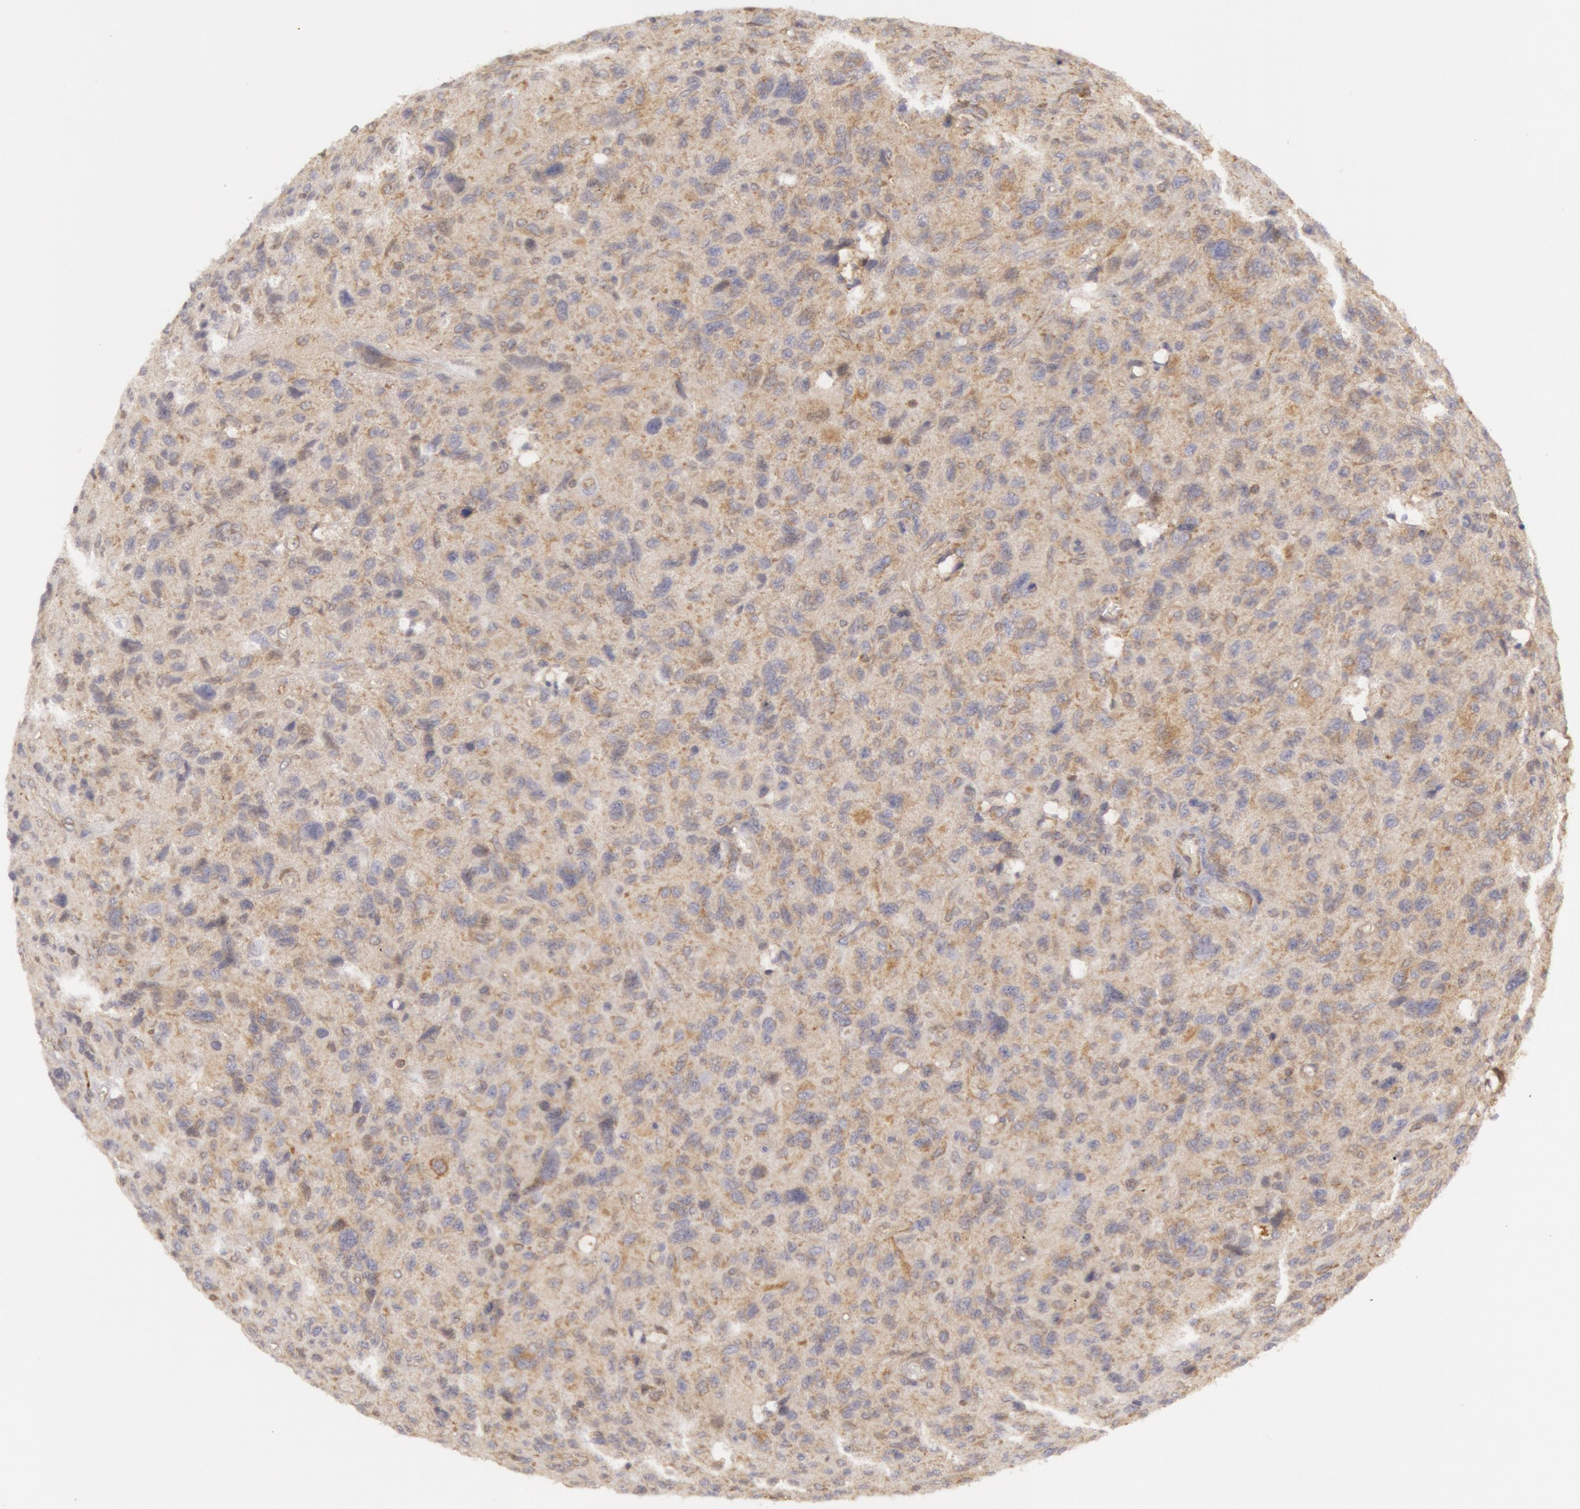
{"staining": {"intensity": "moderate", "quantity": "<25%", "location": "cytoplasmic/membranous"}, "tissue": "glioma", "cell_type": "Tumor cells", "image_type": "cancer", "snomed": [{"axis": "morphology", "description": "Glioma, malignant, High grade"}, {"axis": "topography", "description": "Brain"}], "caption": "Moderate cytoplasmic/membranous staining is present in about <25% of tumor cells in malignant glioma (high-grade).", "gene": "IKBKB", "patient": {"sex": "female", "age": 60}}